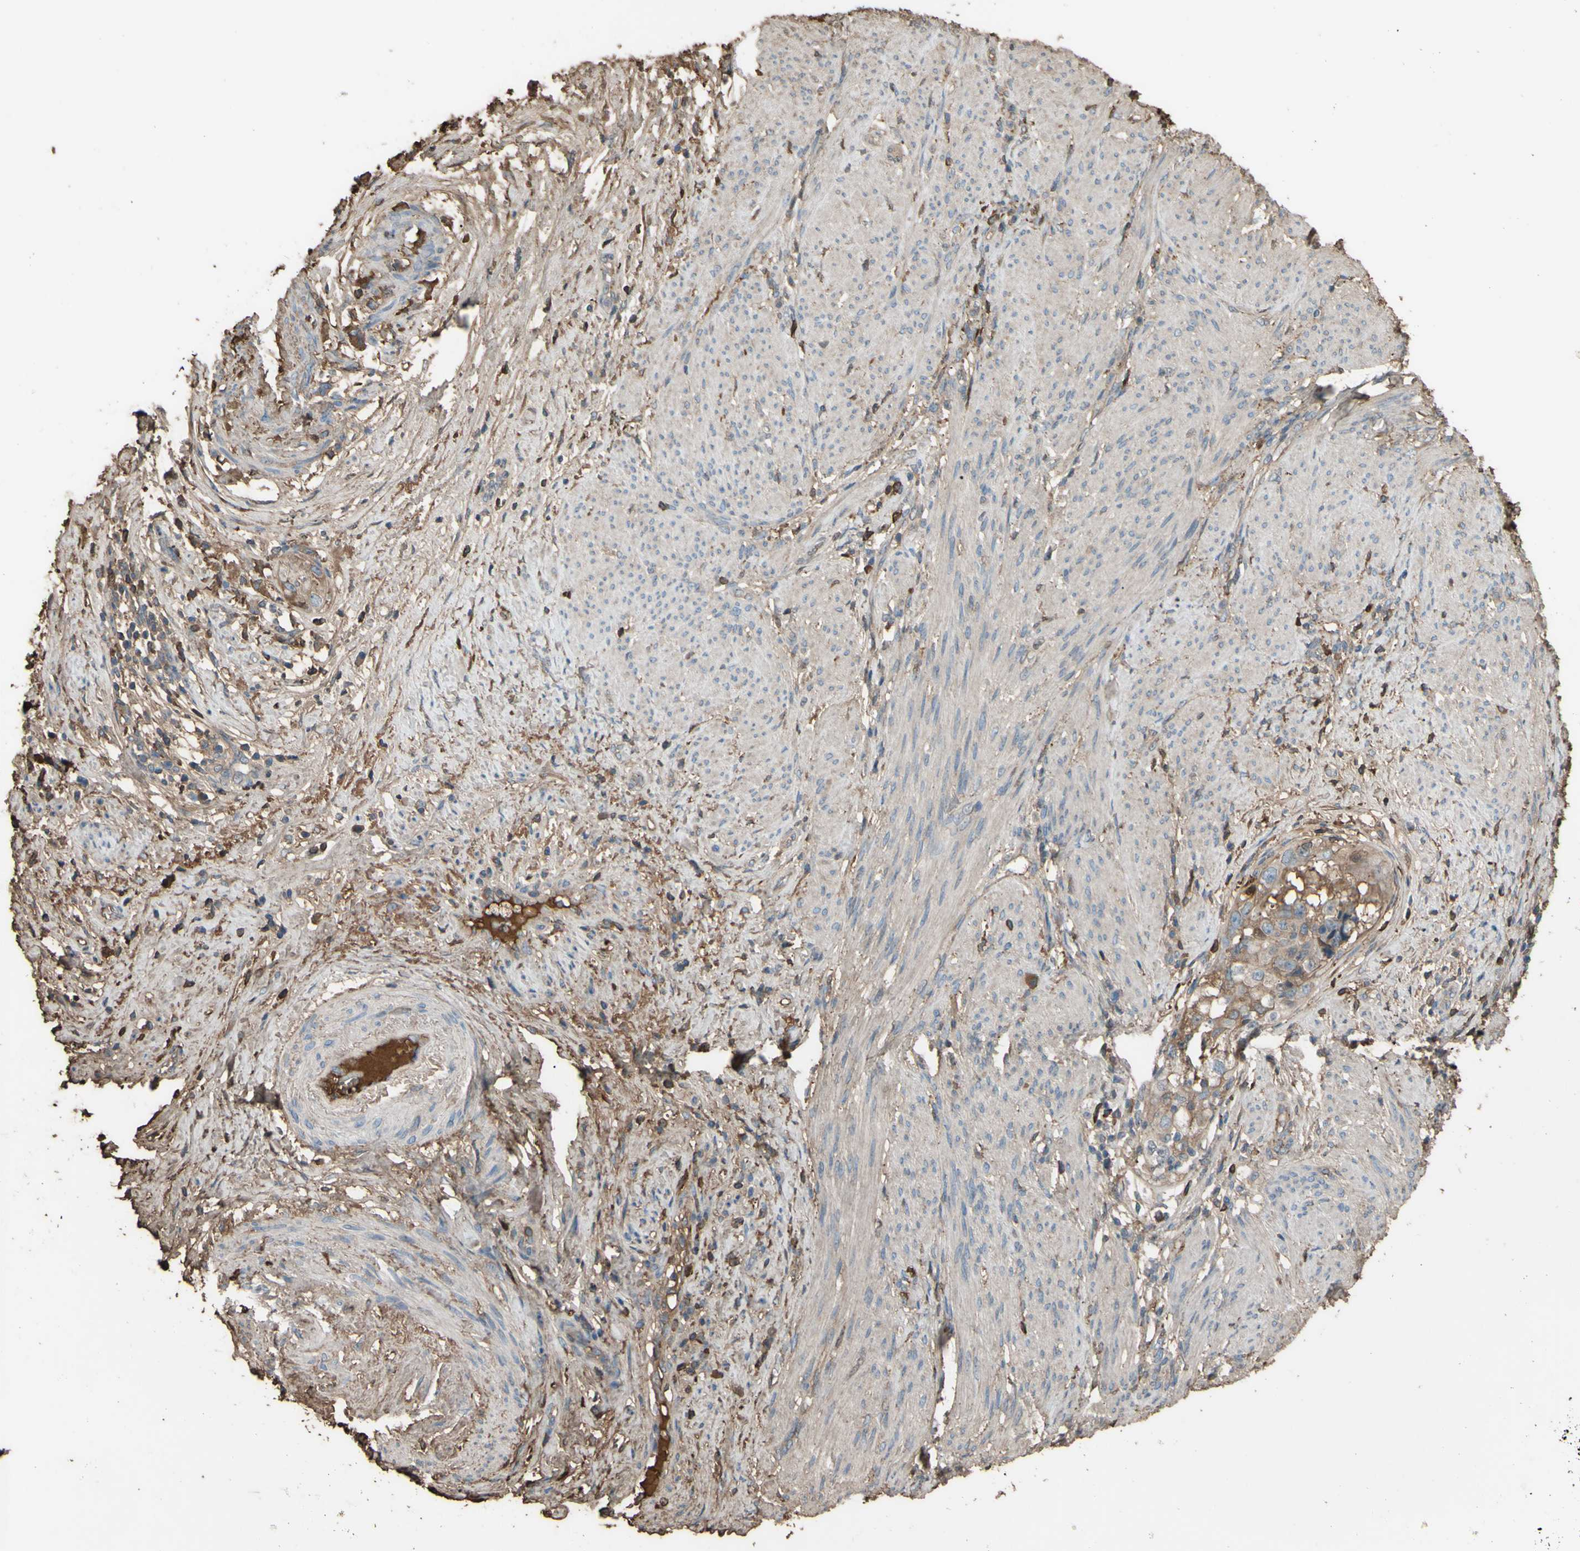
{"staining": {"intensity": "moderate", "quantity": "25%-75%", "location": "cytoplasmic/membranous"}, "tissue": "endometrial cancer", "cell_type": "Tumor cells", "image_type": "cancer", "snomed": [{"axis": "morphology", "description": "Adenocarcinoma, NOS"}, {"axis": "topography", "description": "Endometrium"}], "caption": "Adenocarcinoma (endometrial) stained with a protein marker demonstrates moderate staining in tumor cells.", "gene": "PTGDS", "patient": {"sex": "female", "age": 85}}